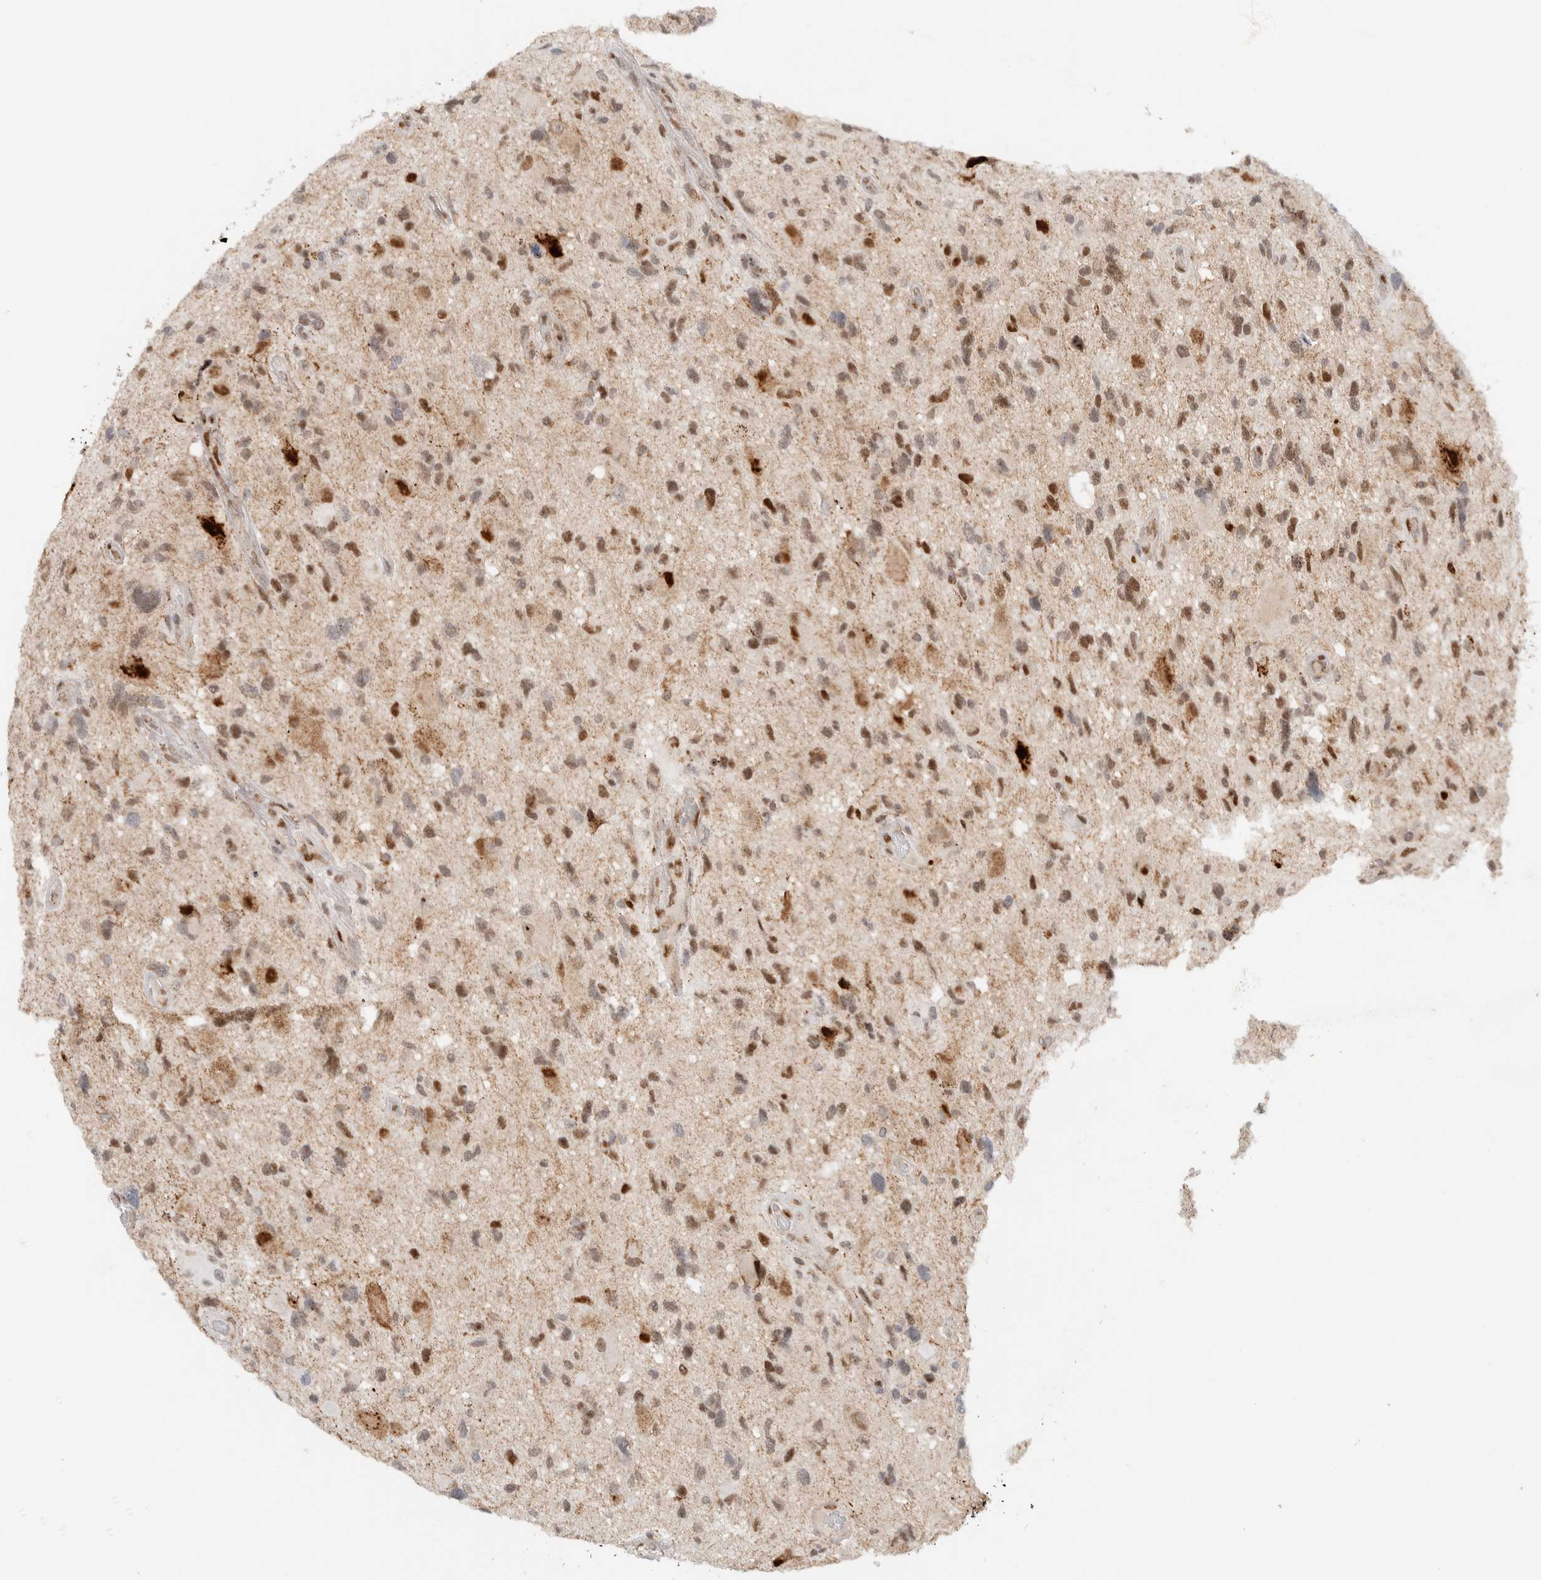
{"staining": {"intensity": "moderate", "quantity": "25%-75%", "location": "nuclear"}, "tissue": "glioma", "cell_type": "Tumor cells", "image_type": "cancer", "snomed": [{"axis": "morphology", "description": "Glioma, malignant, High grade"}, {"axis": "topography", "description": "Brain"}], "caption": "High-grade glioma (malignant) stained with IHC reveals moderate nuclear expression in about 25%-75% of tumor cells.", "gene": "TSPAN32", "patient": {"sex": "male", "age": 33}}